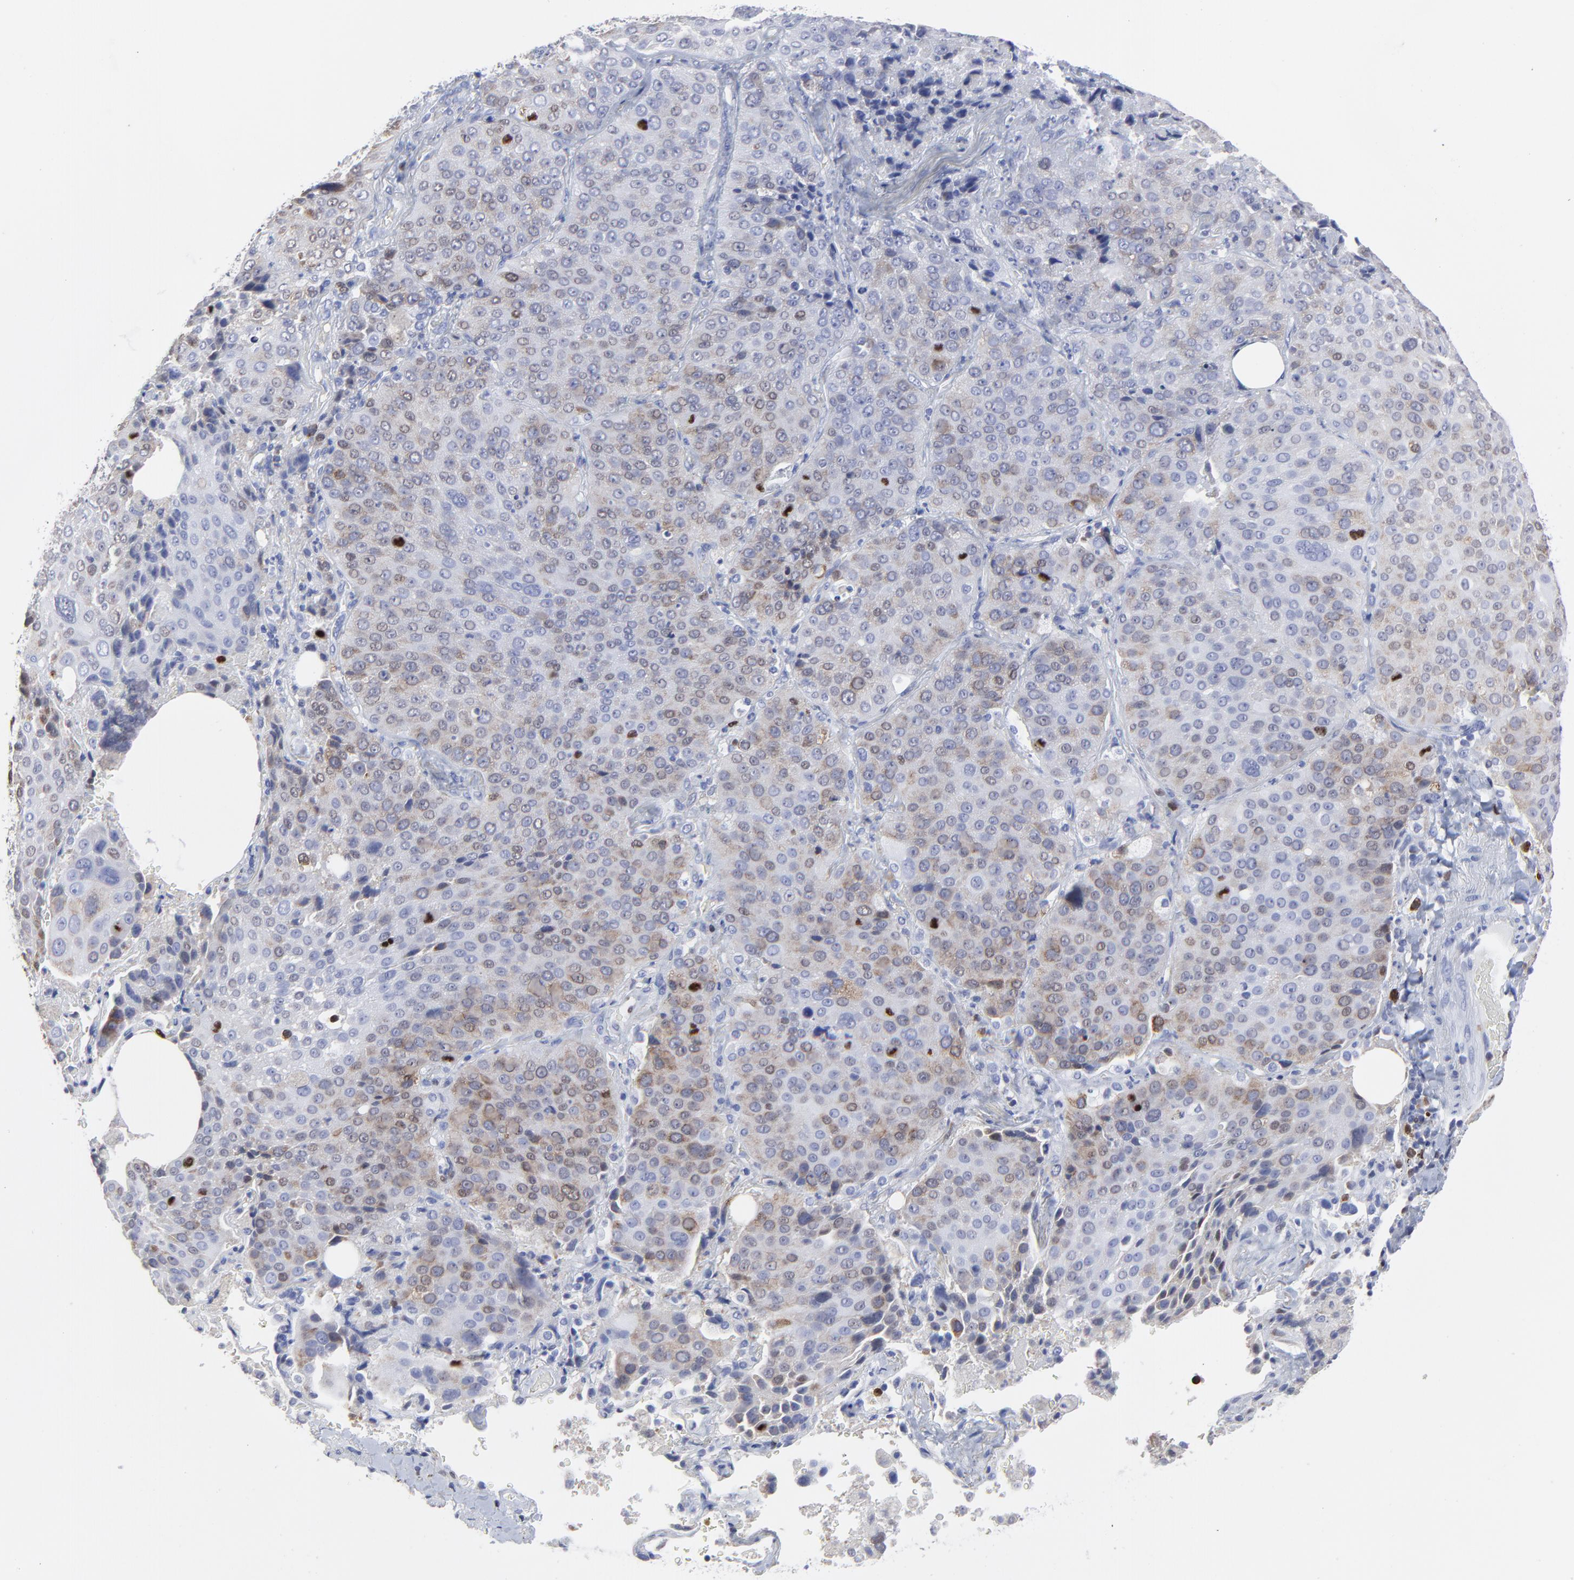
{"staining": {"intensity": "weak", "quantity": "25%-75%", "location": "cytoplasmic/membranous,nuclear"}, "tissue": "lung cancer", "cell_type": "Tumor cells", "image_type": "cancer", "snomed": [{"axis": "morphology", "description": "Squamous cell carcinoma, NOS"}, {"axis": "topography", "description": "Lung"}], "caption": "Protein analysis of lung cancer (squamous cell carcinoma) tissue reveals weak cytoplasmic/membranous and nuclear expression in about 25%-75% of tumor cells.", "gene": "NCAPH", "patient": {"sex": "male", "age": 54}}